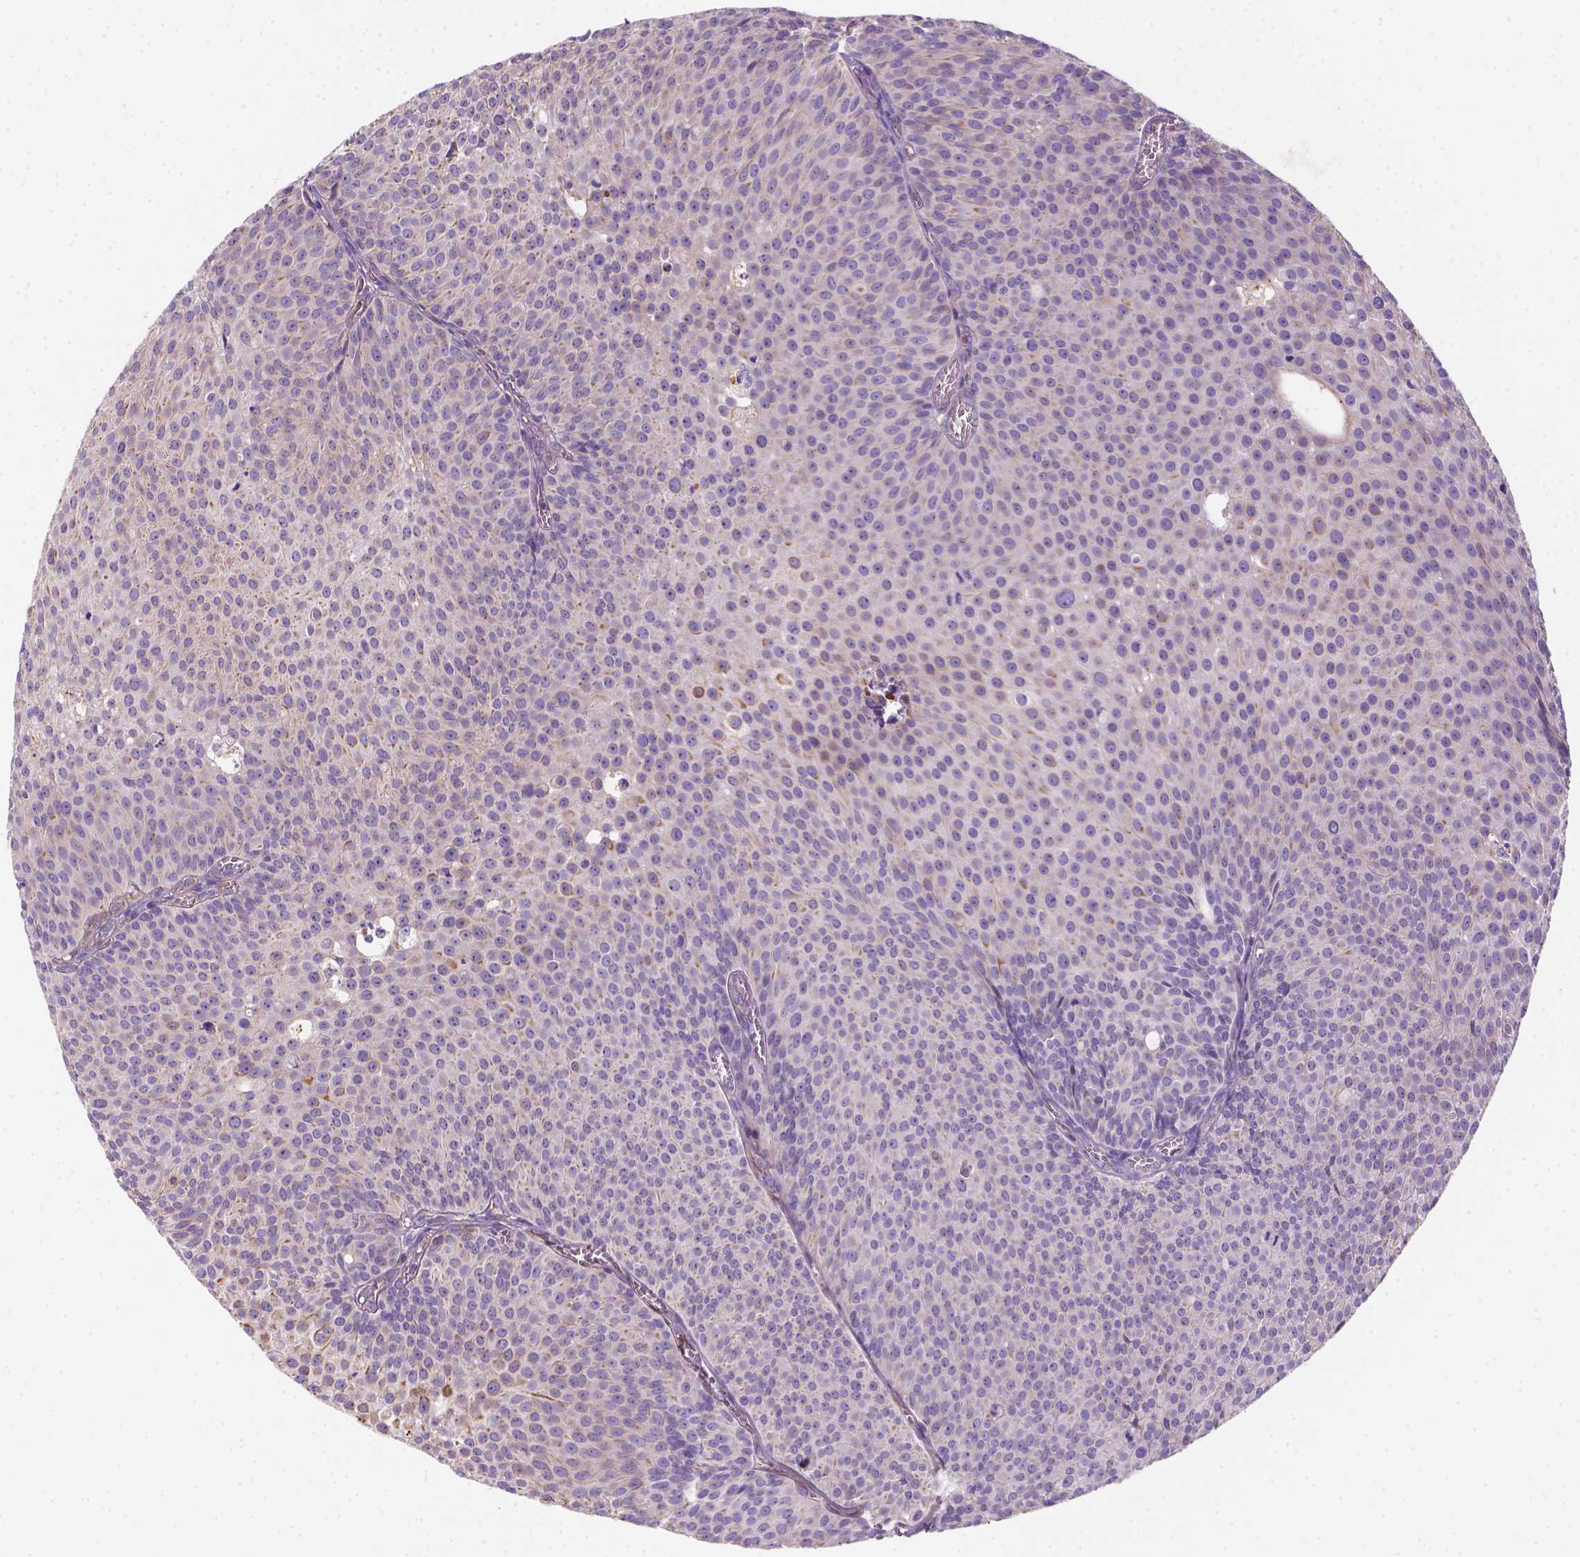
{"staining": {"intensity": "moderate", "quantity": "<25%", "location": "cytoplasmic/membranous"}, "tissue": "urothelial cancer", "cell_type": "Tumor cells", "image_type": "cancer", "snomed": [{"axis": "morphology", "description": "Urothelial carcinoma, Low grade"}, {"axis": "topography", "description": "Urinary bladder"}], "caption": "An image of urothelial cancer stained for a protein exhibits moderate cytoplasmic/membranous brown staining in tumor cells.", "gene": "GPRC5D", "patient": {"sex": "male", "age": 63}}